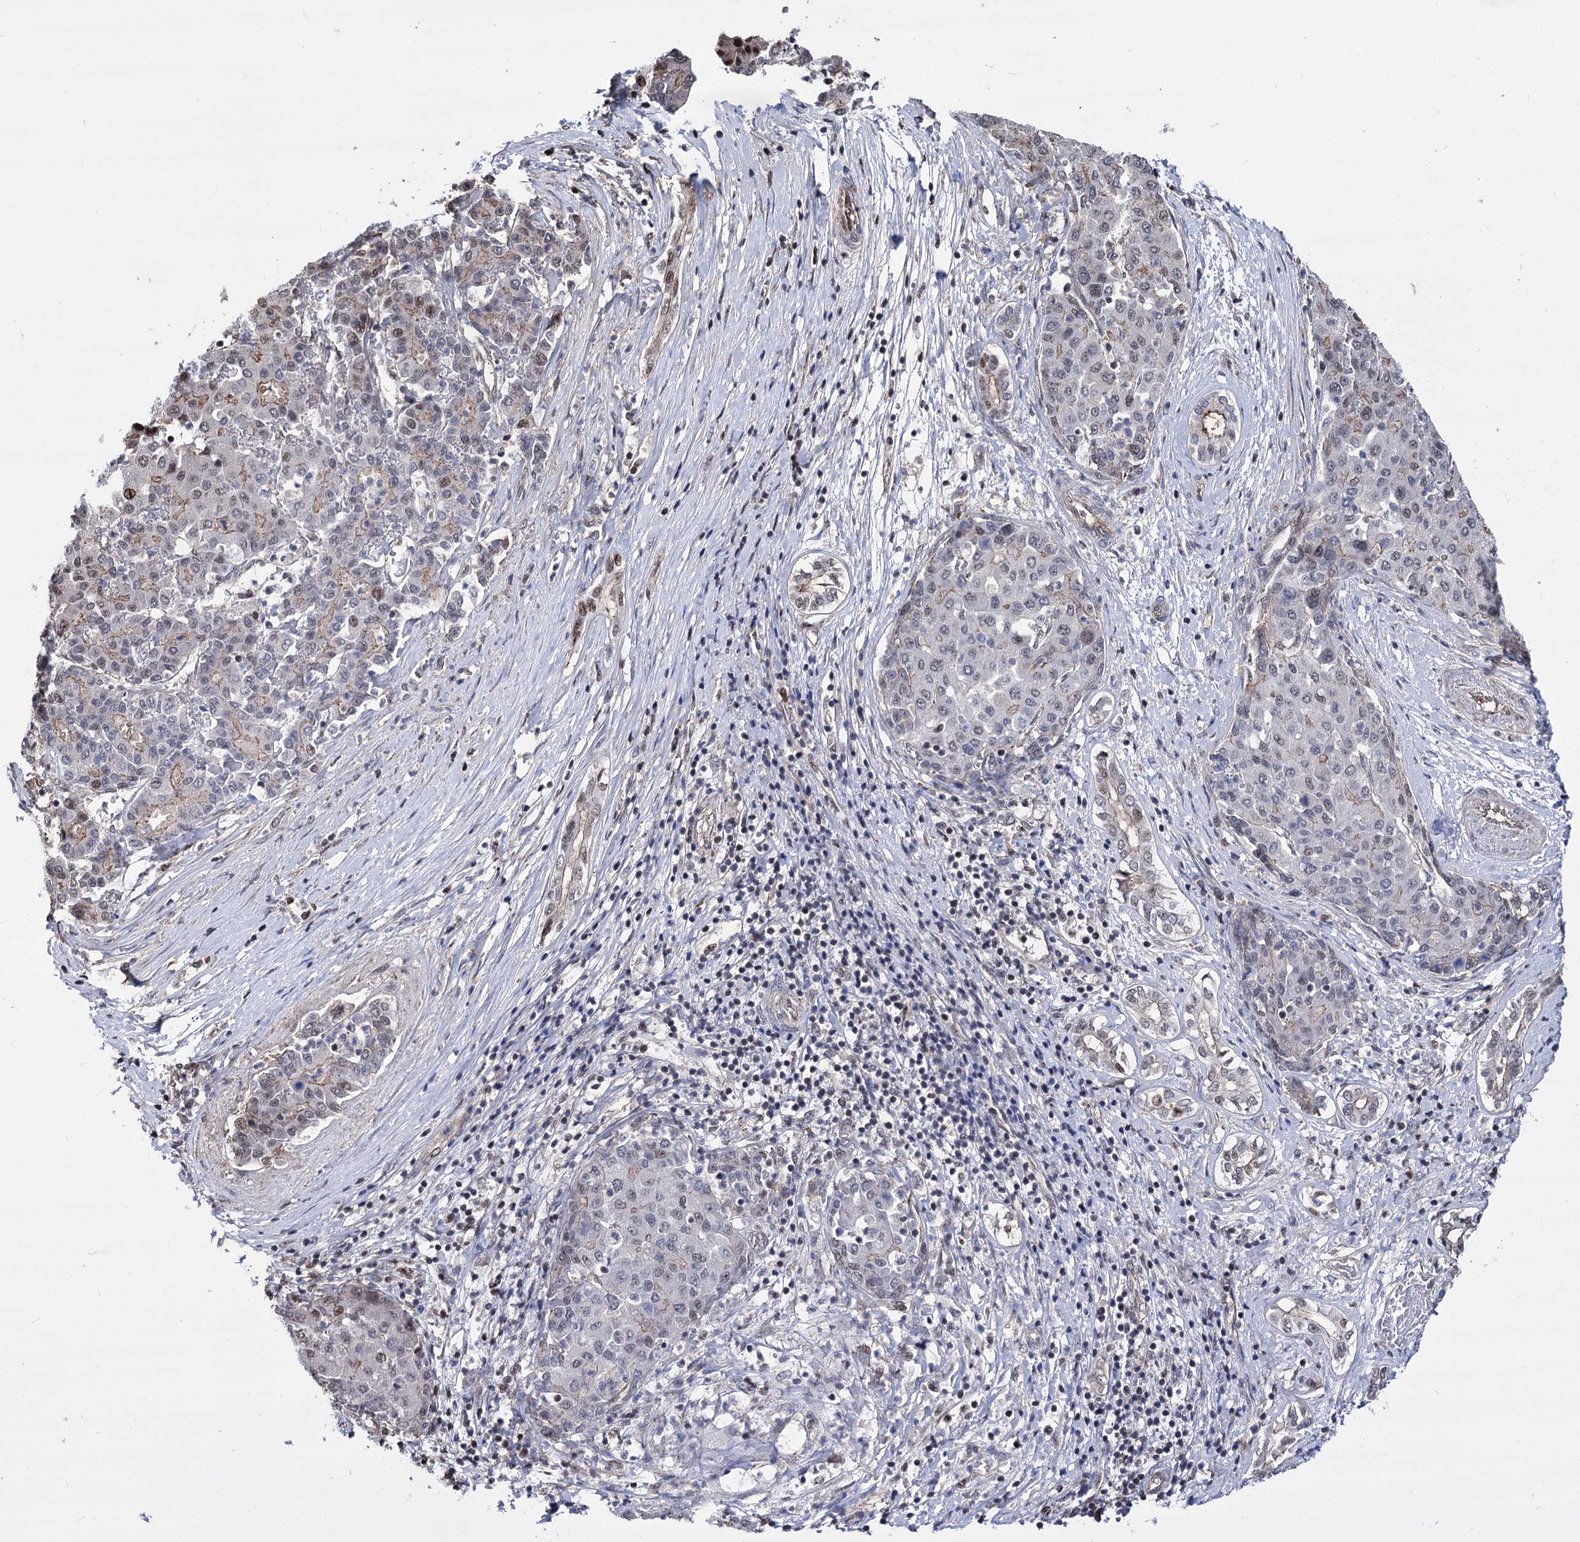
{"staining": {"intensity": "moderate", "quantity": "<25%", "location": "cytoplasmic/membranous,nuclear"}, "tissue": "liver cancer", "cell_type": "Tumor cells", "image_type": "cancer", "snomed": [{"axis": "morphology", "description": "Carcinoma, Hepatocellular, NOS"}, {"axis": "topography", "description": "Liver"}], "caption": "The photomicrograph reveals staining of liver cancer, revealing moderate cytoplasmic/membranous and nuclear protein expression (brown color) within tumor cells.", "gene": "CHMP7", "patient": {"sex": "male", "age": 65}}